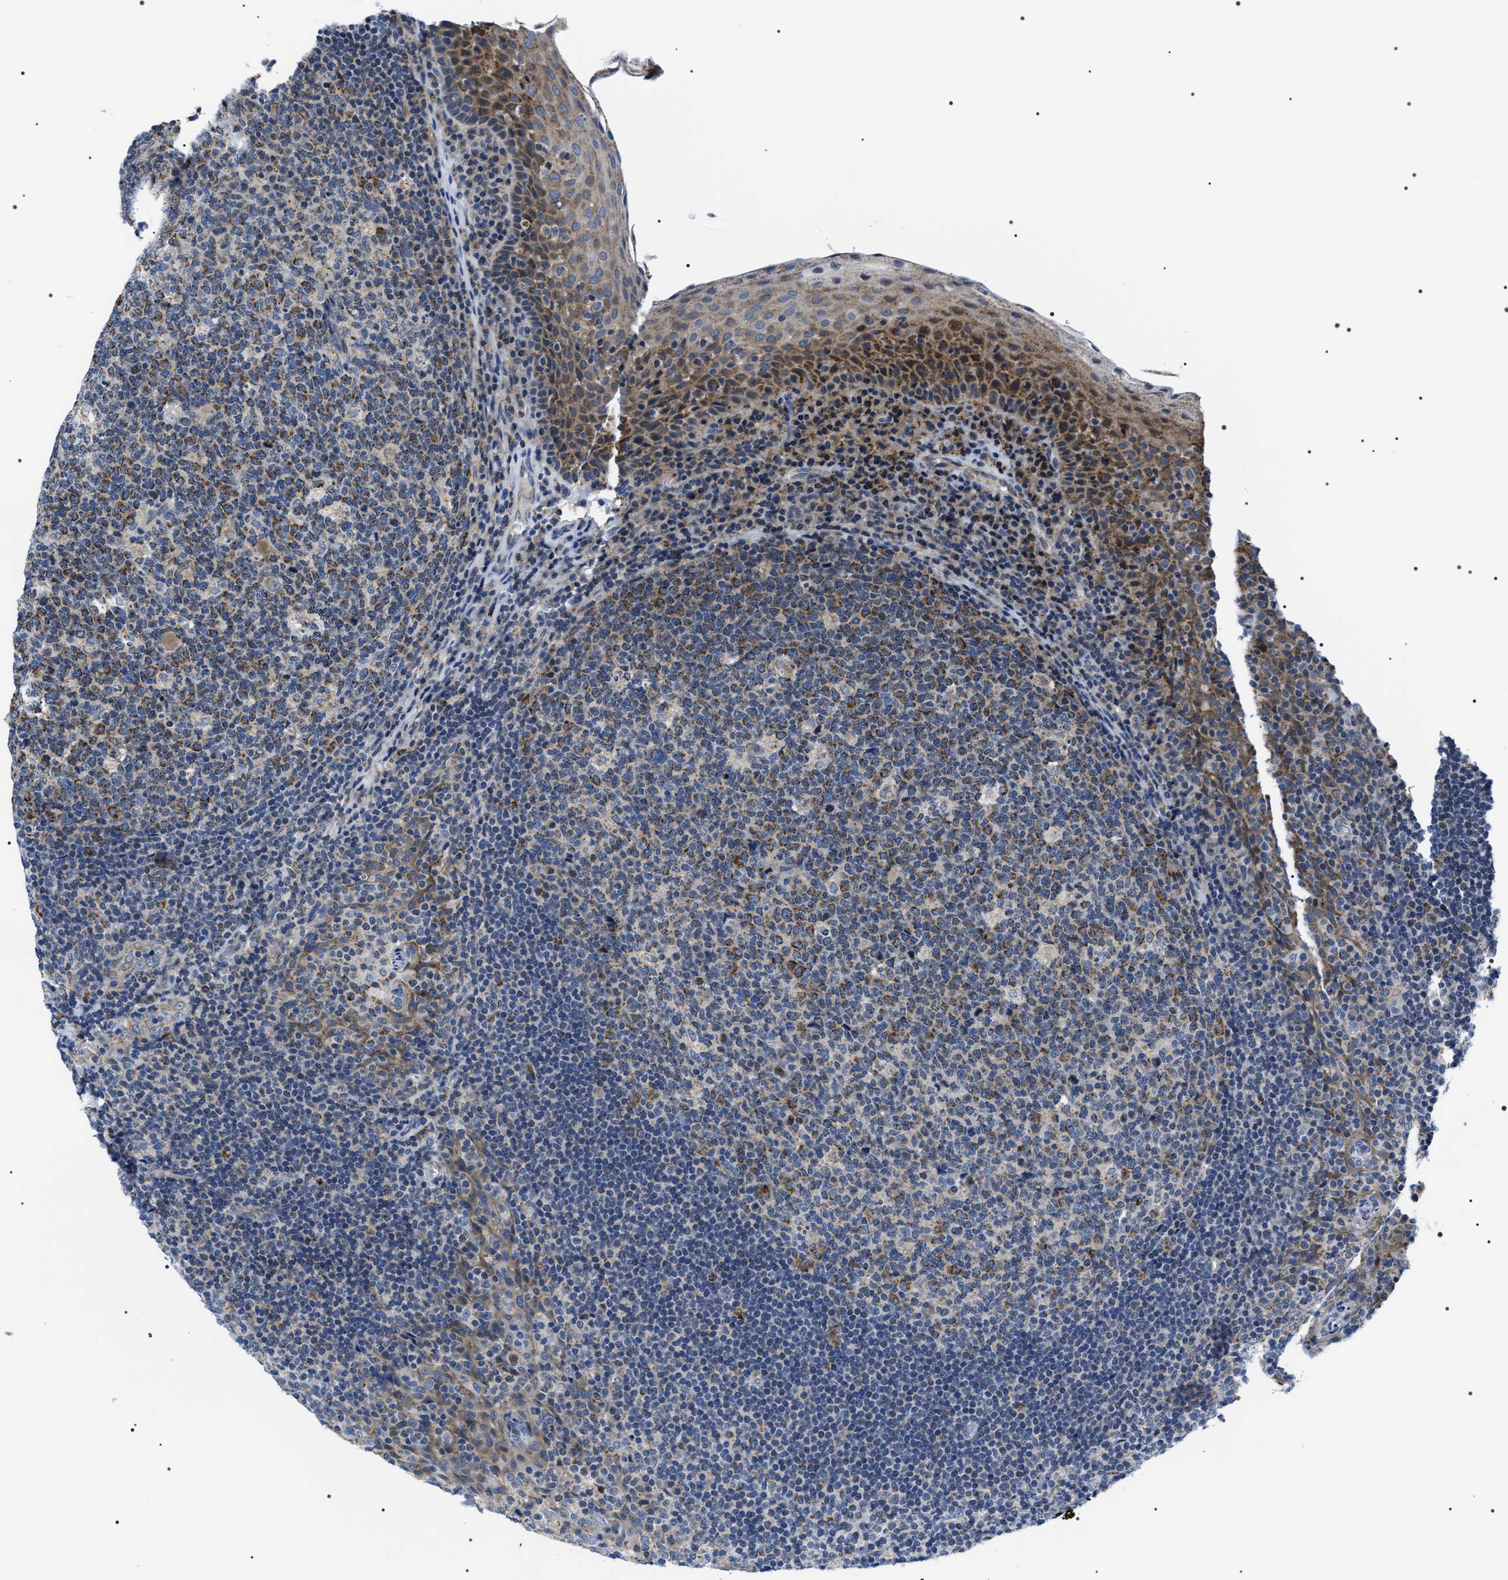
{"staining": {"intensity": "moderate", "quantity": ">75%", "location": "cytoplasmic/membranous"}, "tissue": "tonsil", "cell_type": "Germinal center cells", "image_type": "normal", "snomed": [{"axis": "morphology", "description": "Normal tissue, NOS"}, {"axis": "topography", "description": "Tonsil"}], "caption": "This image demonstrates immunohistochemistry (IHC) staining of benign tonsil, with medium moderate cytoplasmic/membranous staining in about >75% of germinal center cells.", "gene": "NTMT1", "patient": {"sex": "male", "age": 17}}